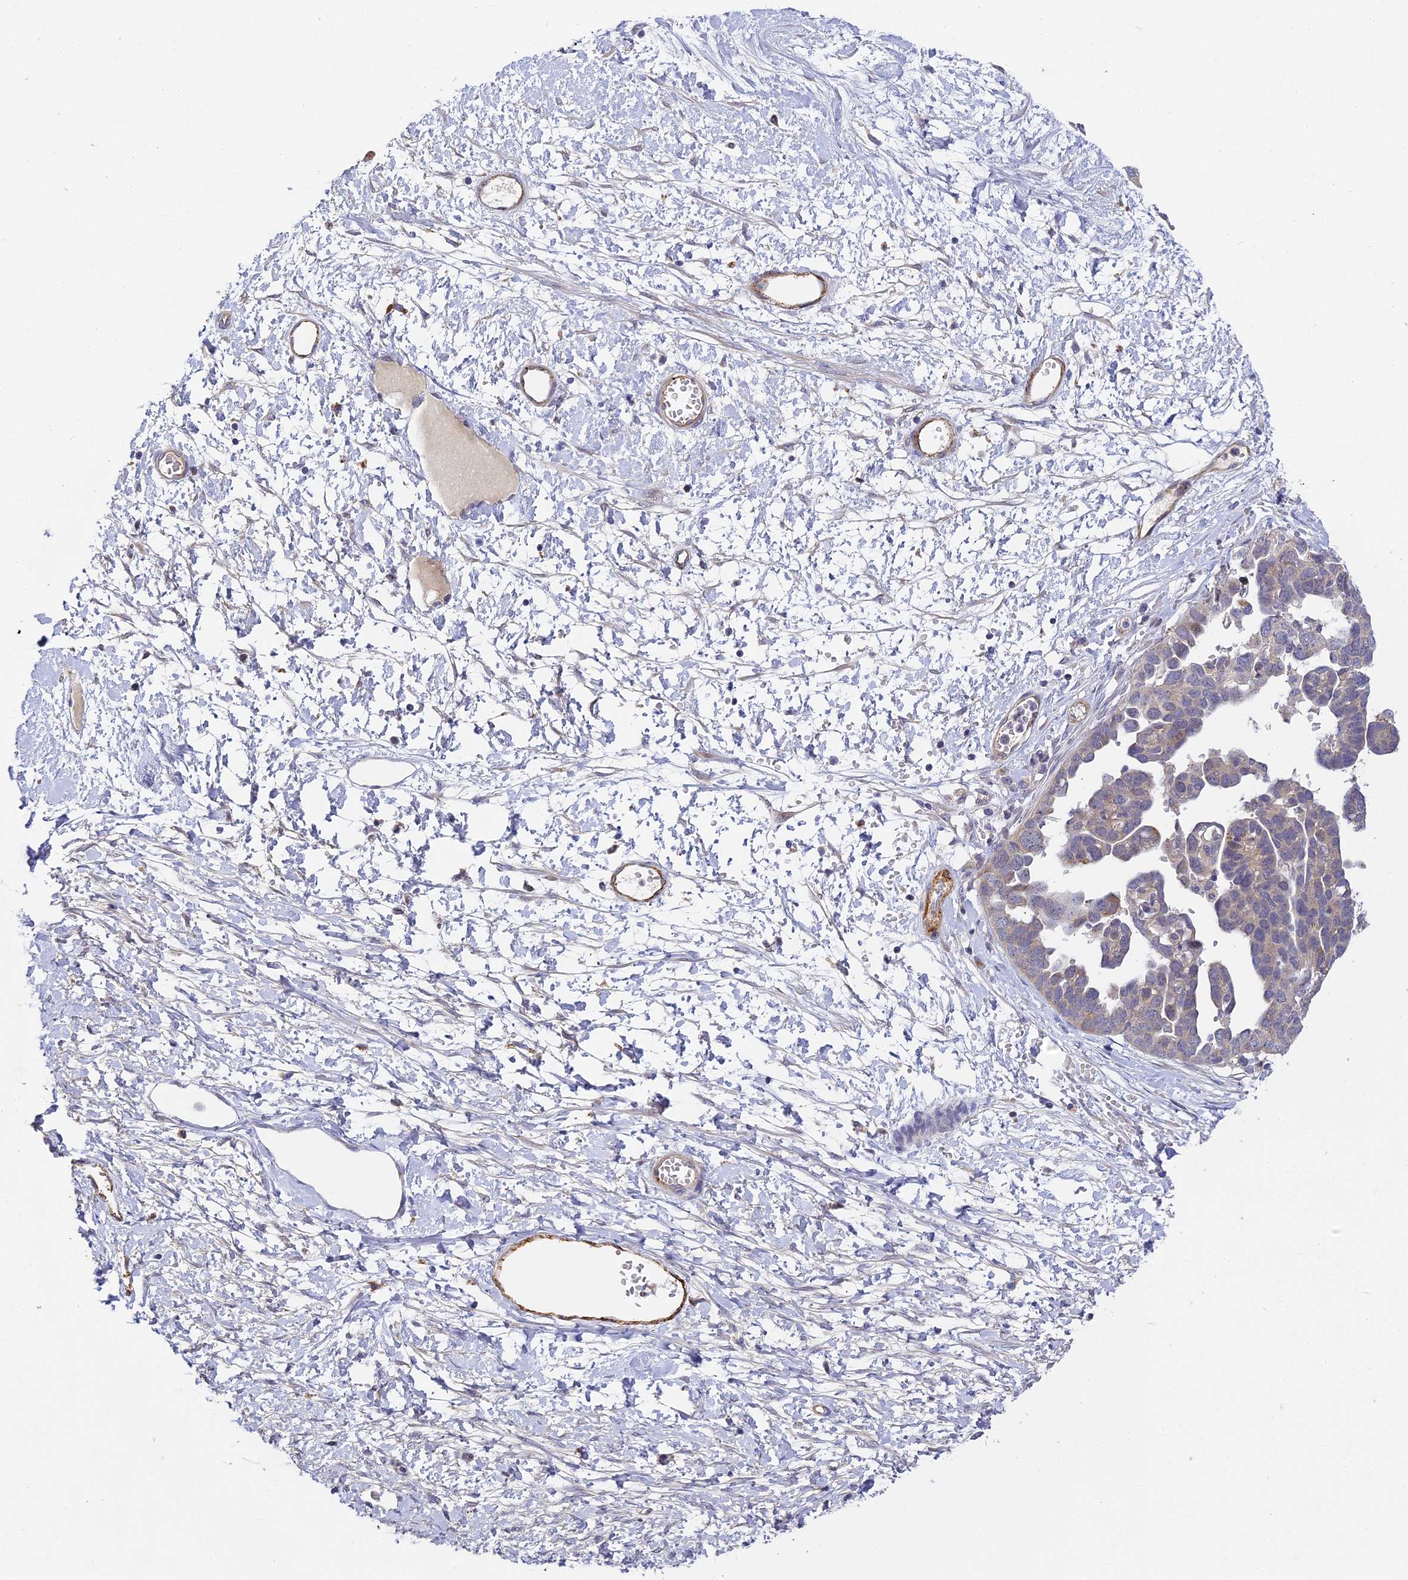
{"staining": {"intensity": "negative", "quantity": "none", "location": "none"}, "tissue": "ovarian cancer", "cell_type": "Tumor cells", "image_type": "cancer", "snomed": [{"axis": "morphology", "description": "Cystadenocarcinoma, serous, NOS"}, {"axis": "topography", "description": "Ovary"}], "caption": "Protein analysis of ovarian cancer (serous cystadenocarcinoma) demonstrates no significant staining in tumor cells.", "gene": "DNAAF10", "patient": {"sex": "female", "age": 54}}